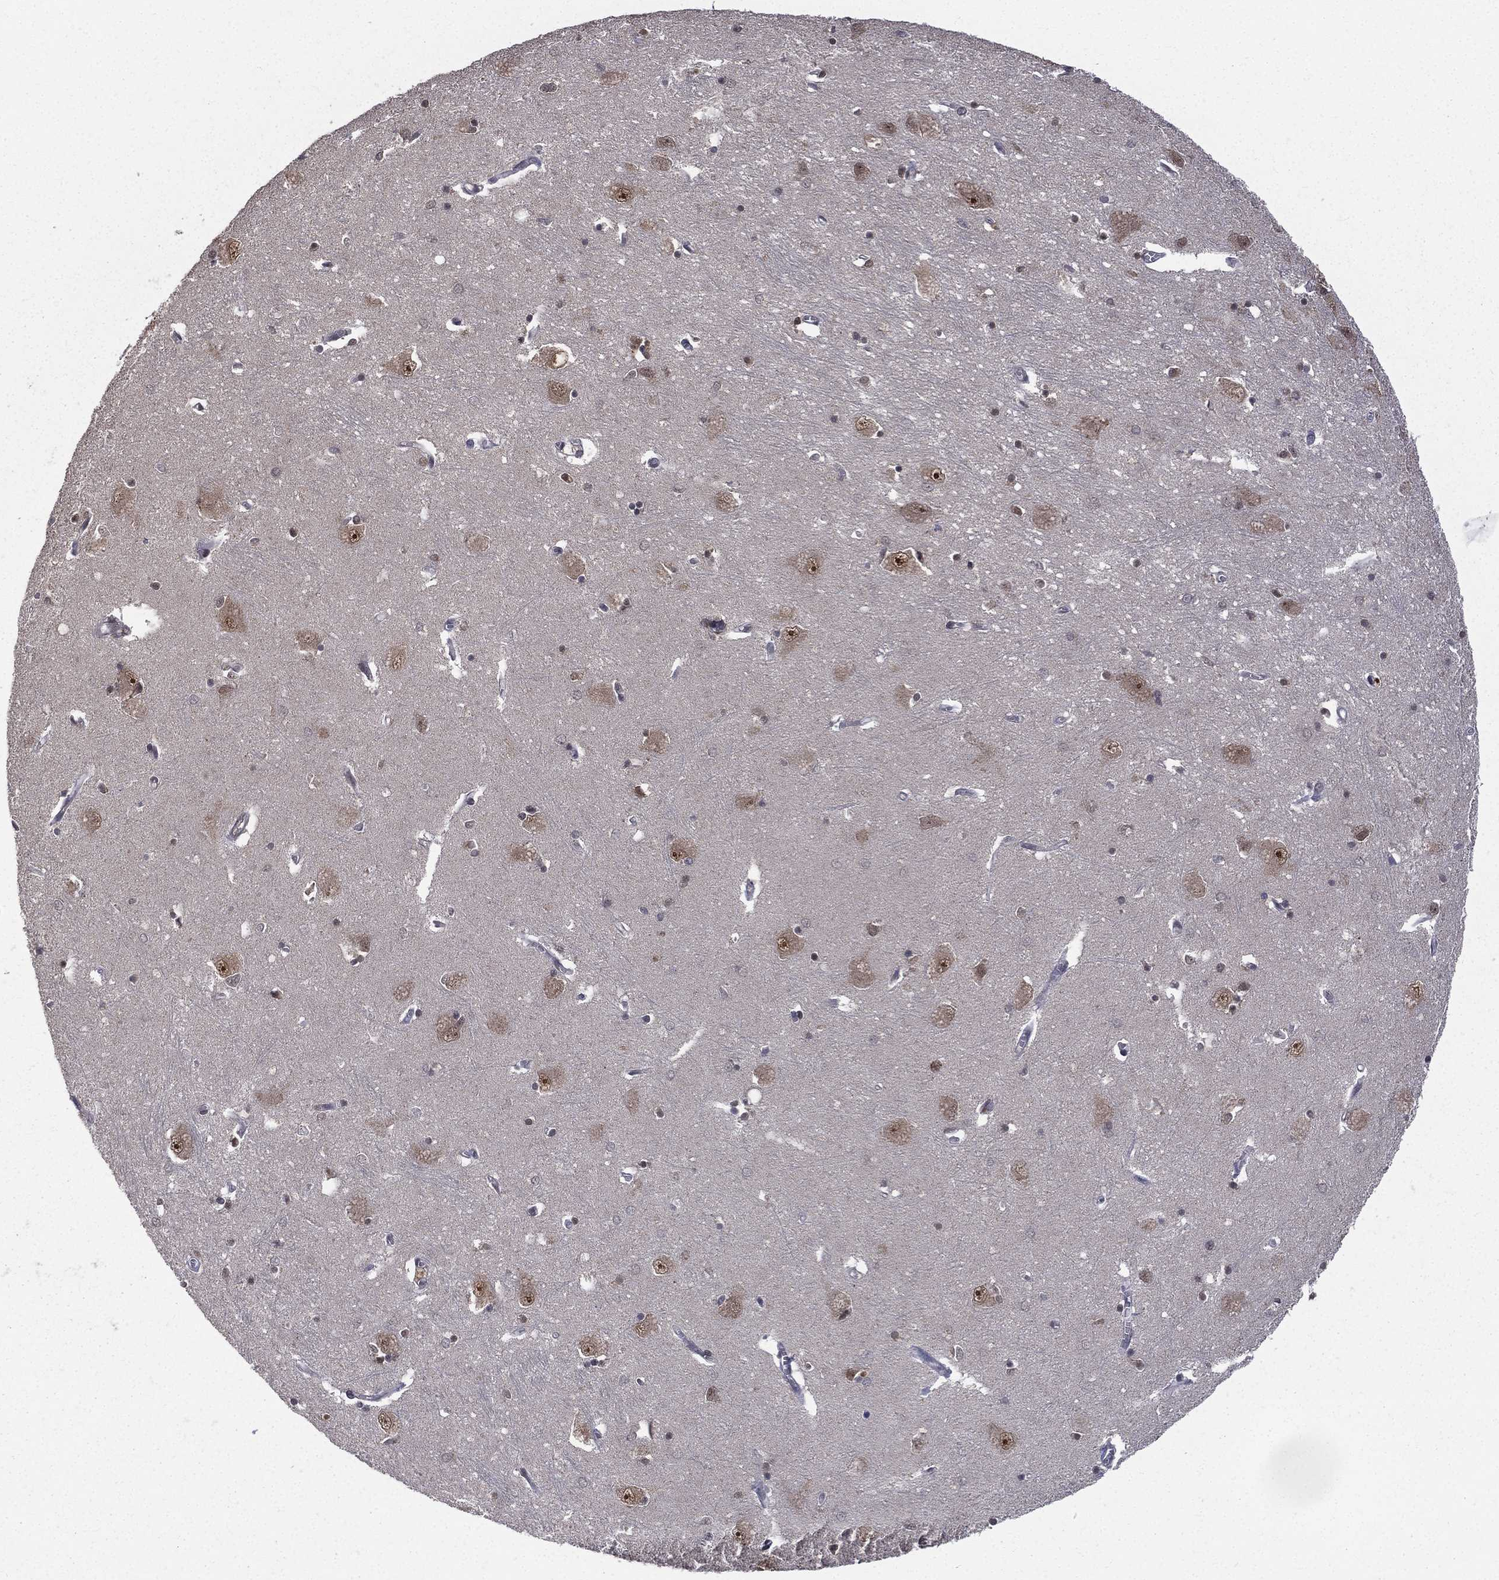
{"staining": {"intensity": "negative", "quantity": "none", "location": "none"}, "tissue": "caudate", "cell_type": "Glial cells", "image_type": "normal", "snomed": [{"axis": "morphology", "description": "Normal tissue, NOS"}, {"axis": "topography", "description": "Lateral ventricle wall"}], "caption": "Immunohistochemistry (IHC) micrograph of unremarkable caudate: human caudate stained with DAB (3,3'-diaminobenzidine) reveals no significant protein positivity in glial cells.", "gene": "JMJD6", "patient": {"sex": "male", "age": 54}}